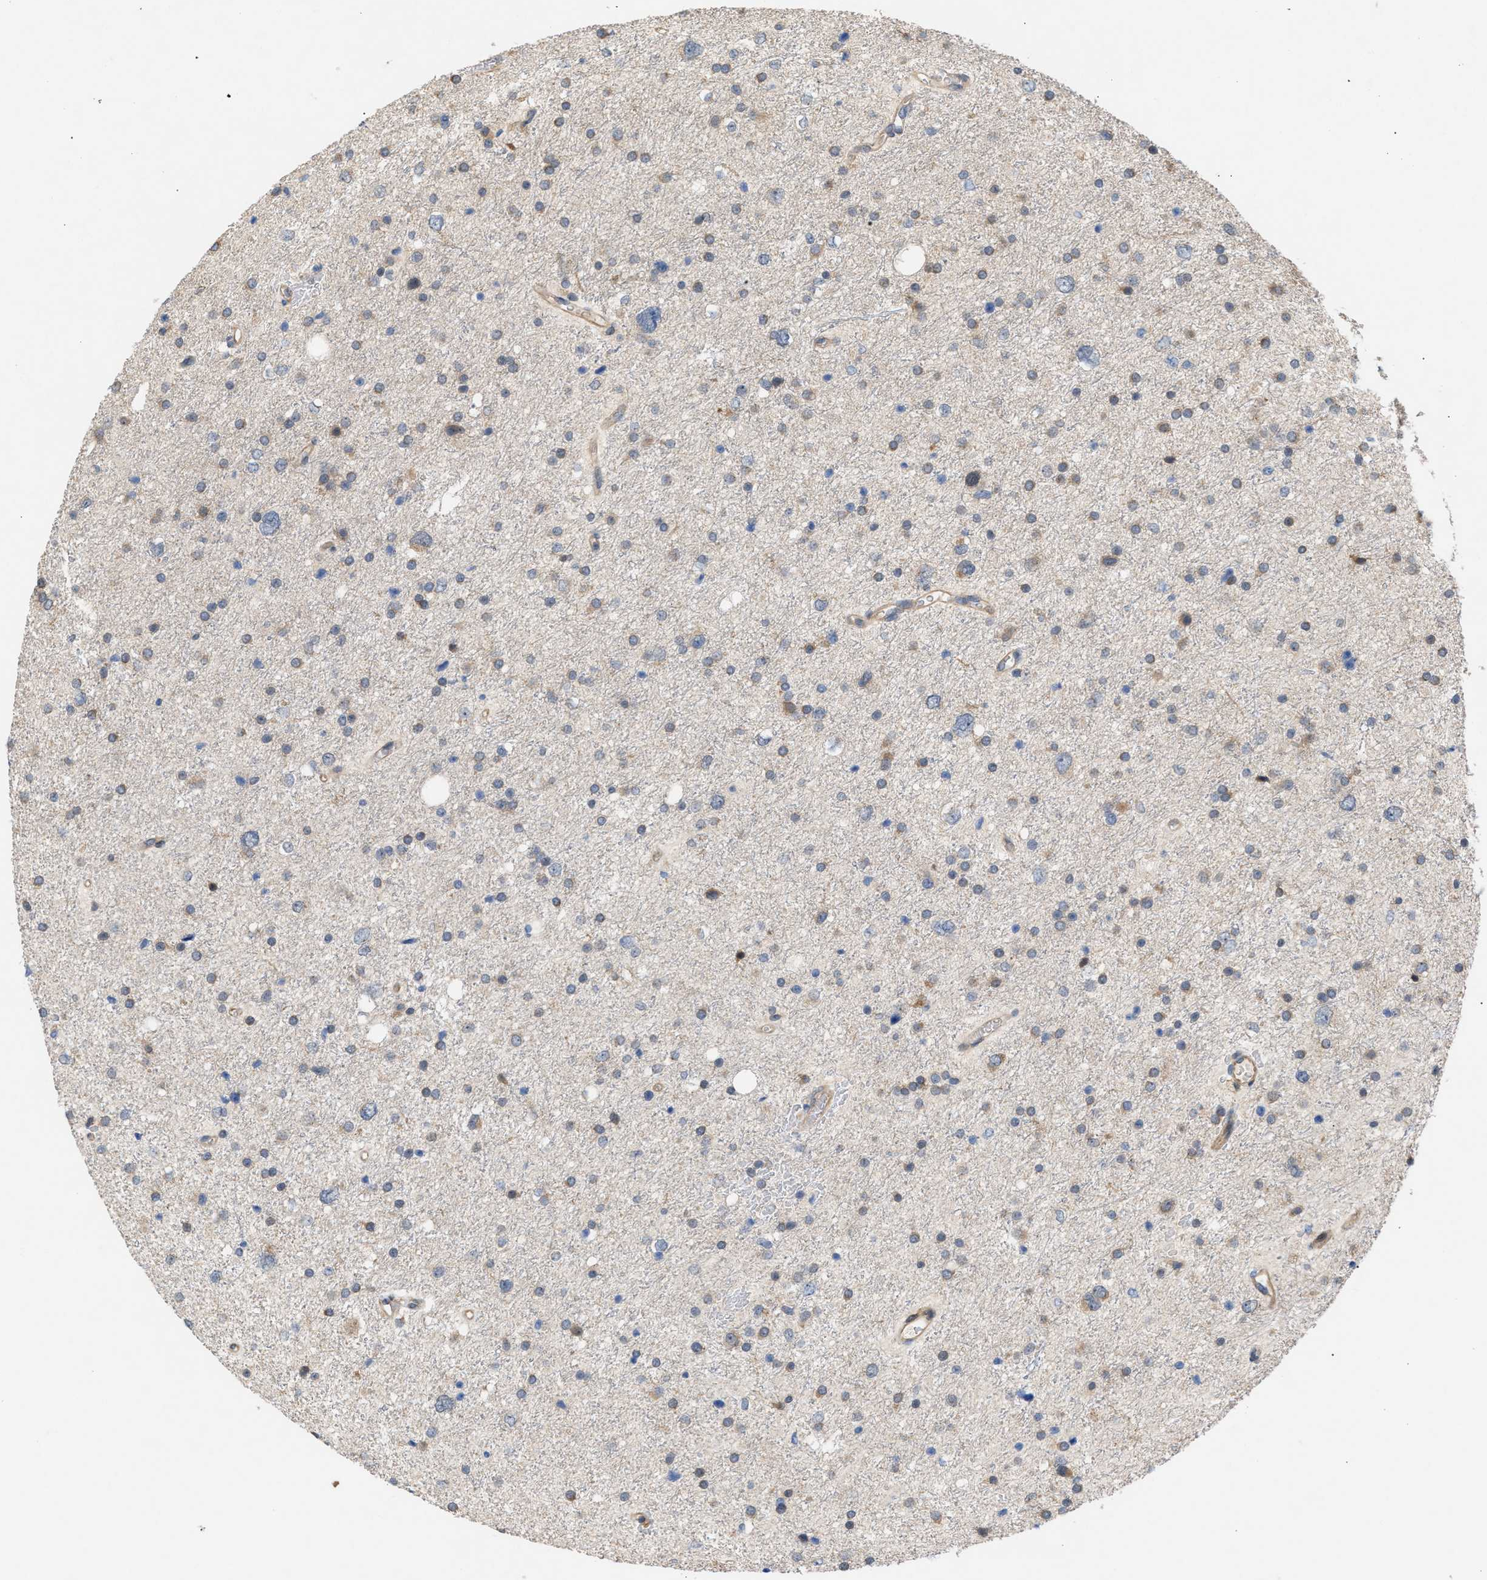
{"staining": {"intensity": "negative", "quantity": "none", "location": "none"}, "tissue": "glioma", "cell_type": "Tumor cells", "image_type": "cancer", "snomed": [{"axis": "morphology", "description": "Glioma, malignant, Low grade"}, {"axis": "topography", "description": "Brain"}], "caption": "The photomicrograph displays no significant staining in tumor cells of low-grade glioma (malignant).", "gene": "GLOD4", "patient": {"sex": "female", "age": 37}}